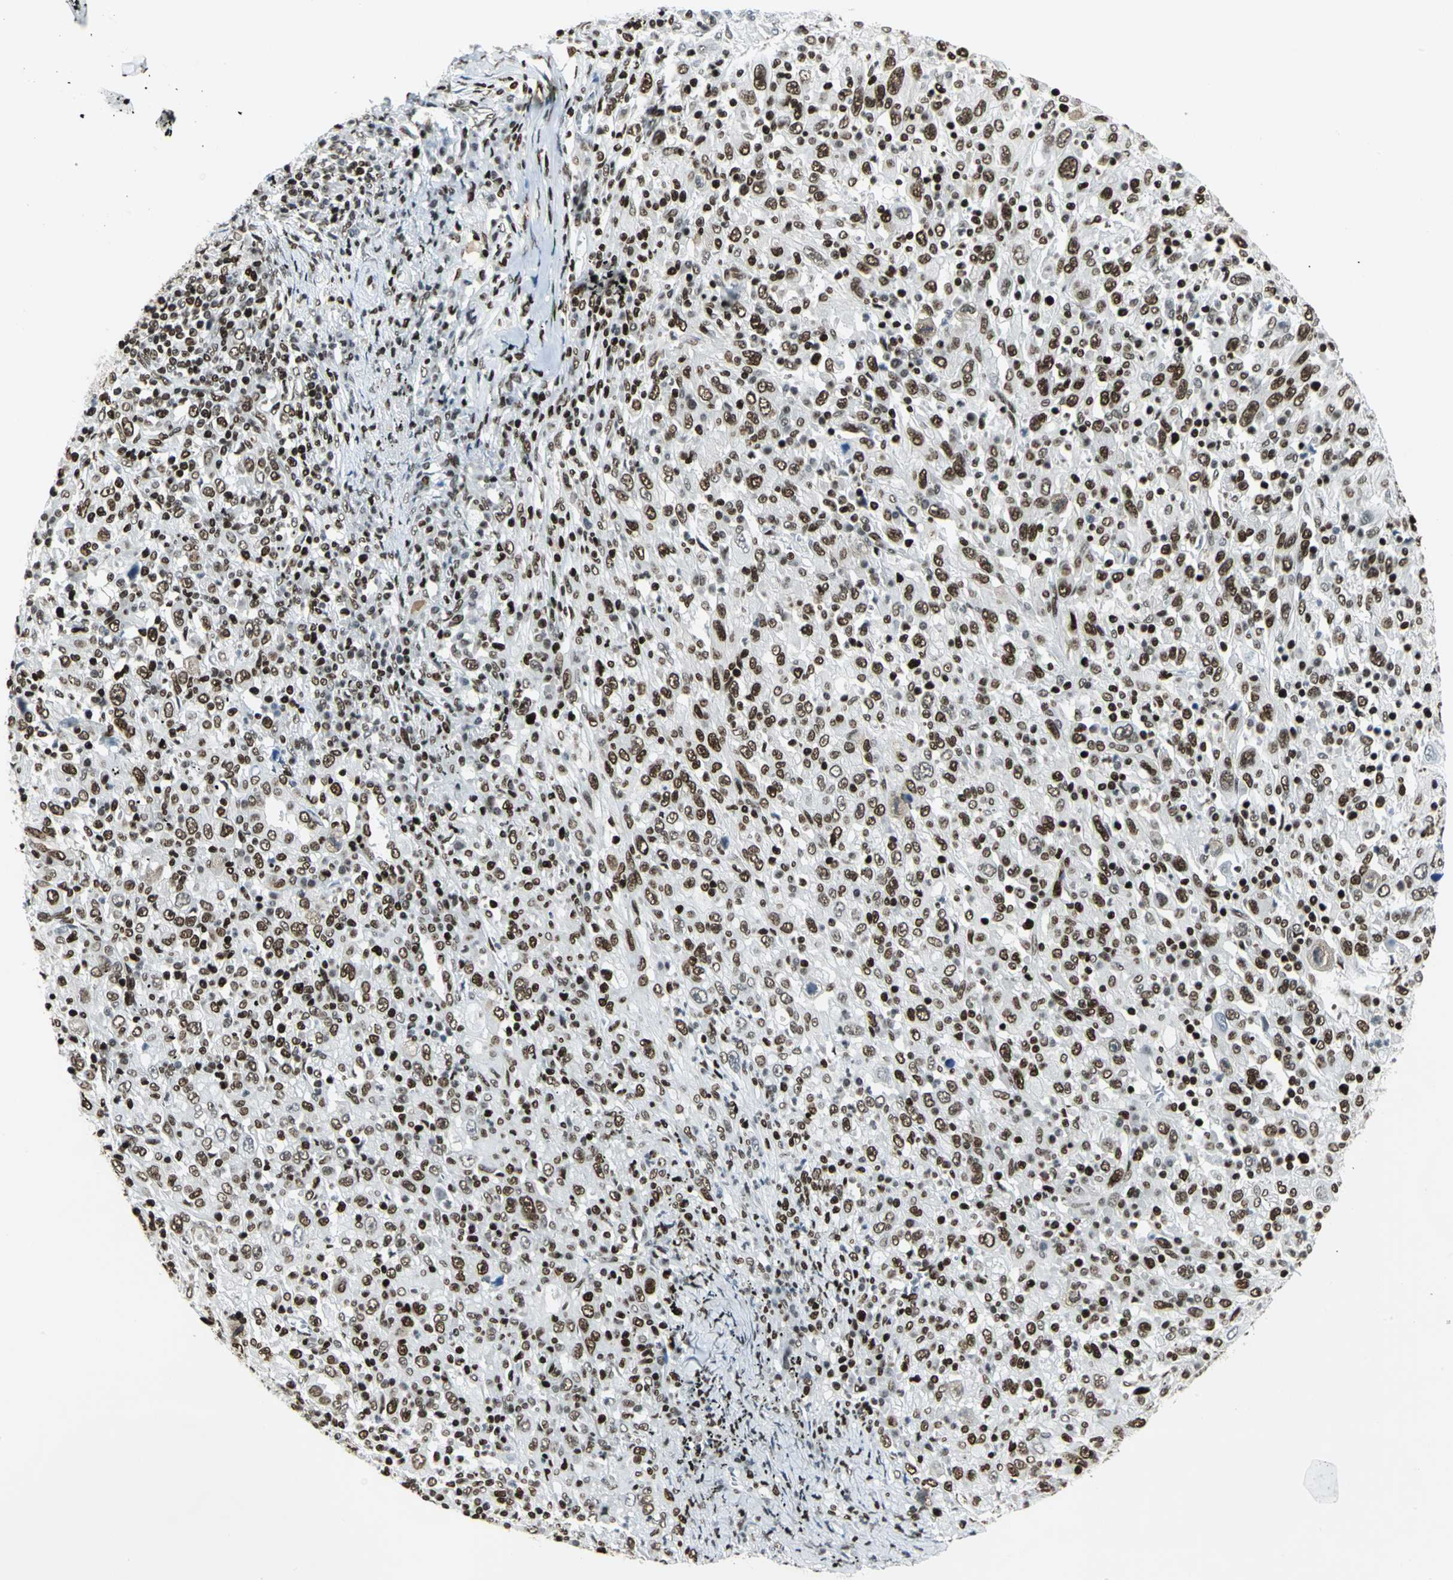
{"staining": {"intensity": "strong", "quantity": ">75%", "location": "nuclear"}, "tissue": "melanoma", "cell_type": "Tumor cells", "image_type": "cancer", "snomed": [{"axis": "morphology", "description": "Malignant melanoma, Metastatic site"}, {"axis": "topography", "description": "Skin"}], "caption": "IHC image of neoplastic tissue: human malignant melanoma (metastatic site) stained using IHC displays high levels of strong protein expression localized specifically in the nuclear of tumor cells, appearing as a nuclear brown color.", "gene": "HNRNPD", "patient": {"sex": "female", "age": 56}}